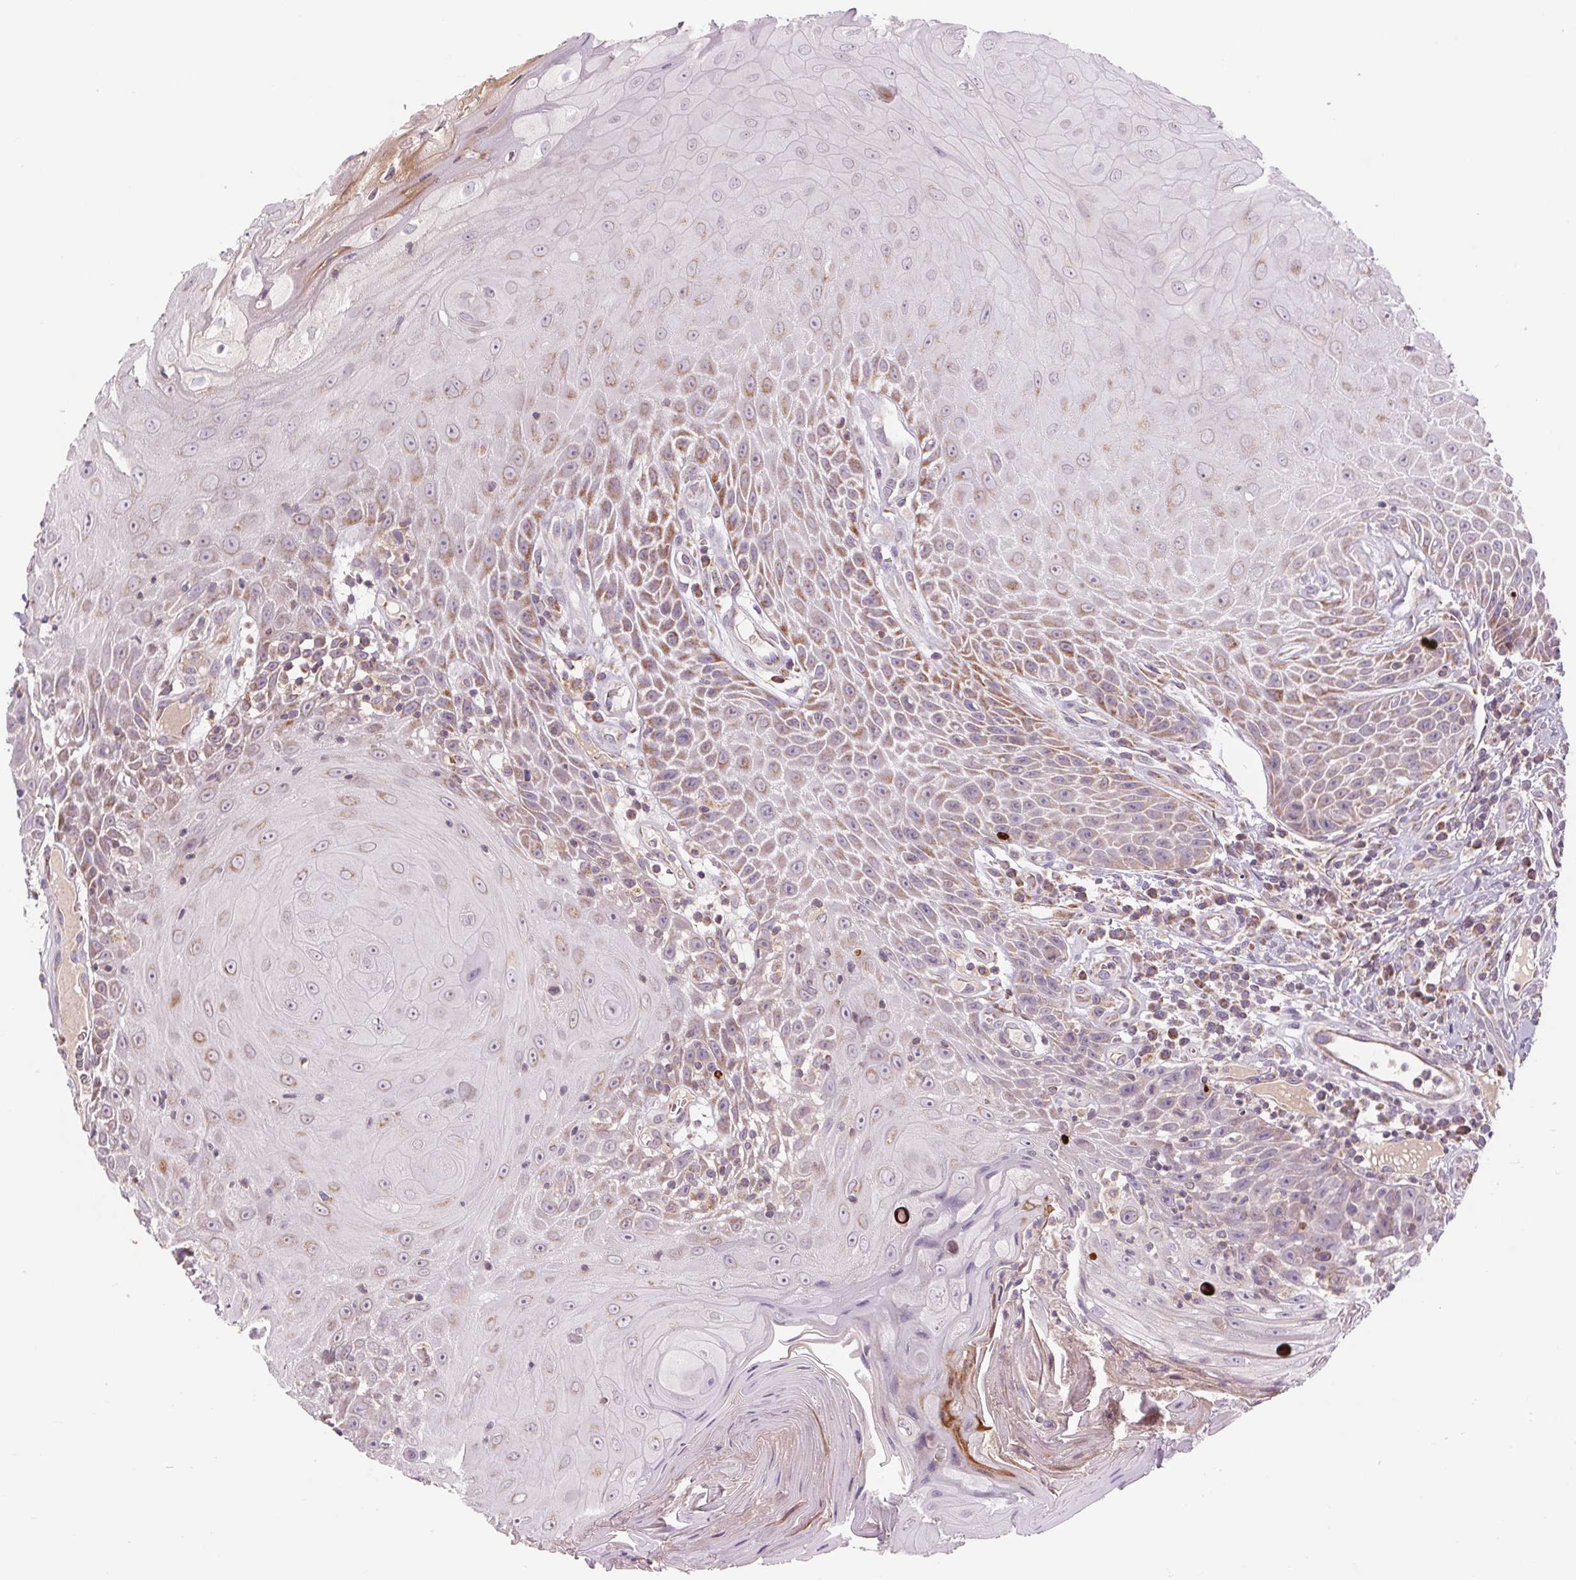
{"staining": {"intensity": "moderate", "quantity": "25%-75%", "location": "cytoplasmic/membranous"}, "tissue": "head and neck cancer", "cell_type": "Tumor cells", "image_type": "cancer", "snomed": [{"axis": "morphology", "description": "Squamous cell carcinoma, NOS"}, {"axis": "topography", "description": "Head-Neck"}], "caption": "IHC image of human head and neck cancer stained for a protein (brown), which reveals medium levels of moderate cytoplasmic/membranous staining in approximately 25%-75% of tumor cells.", "gene": "COX6A1", "patient": {"sex": "male", "age": 52}}